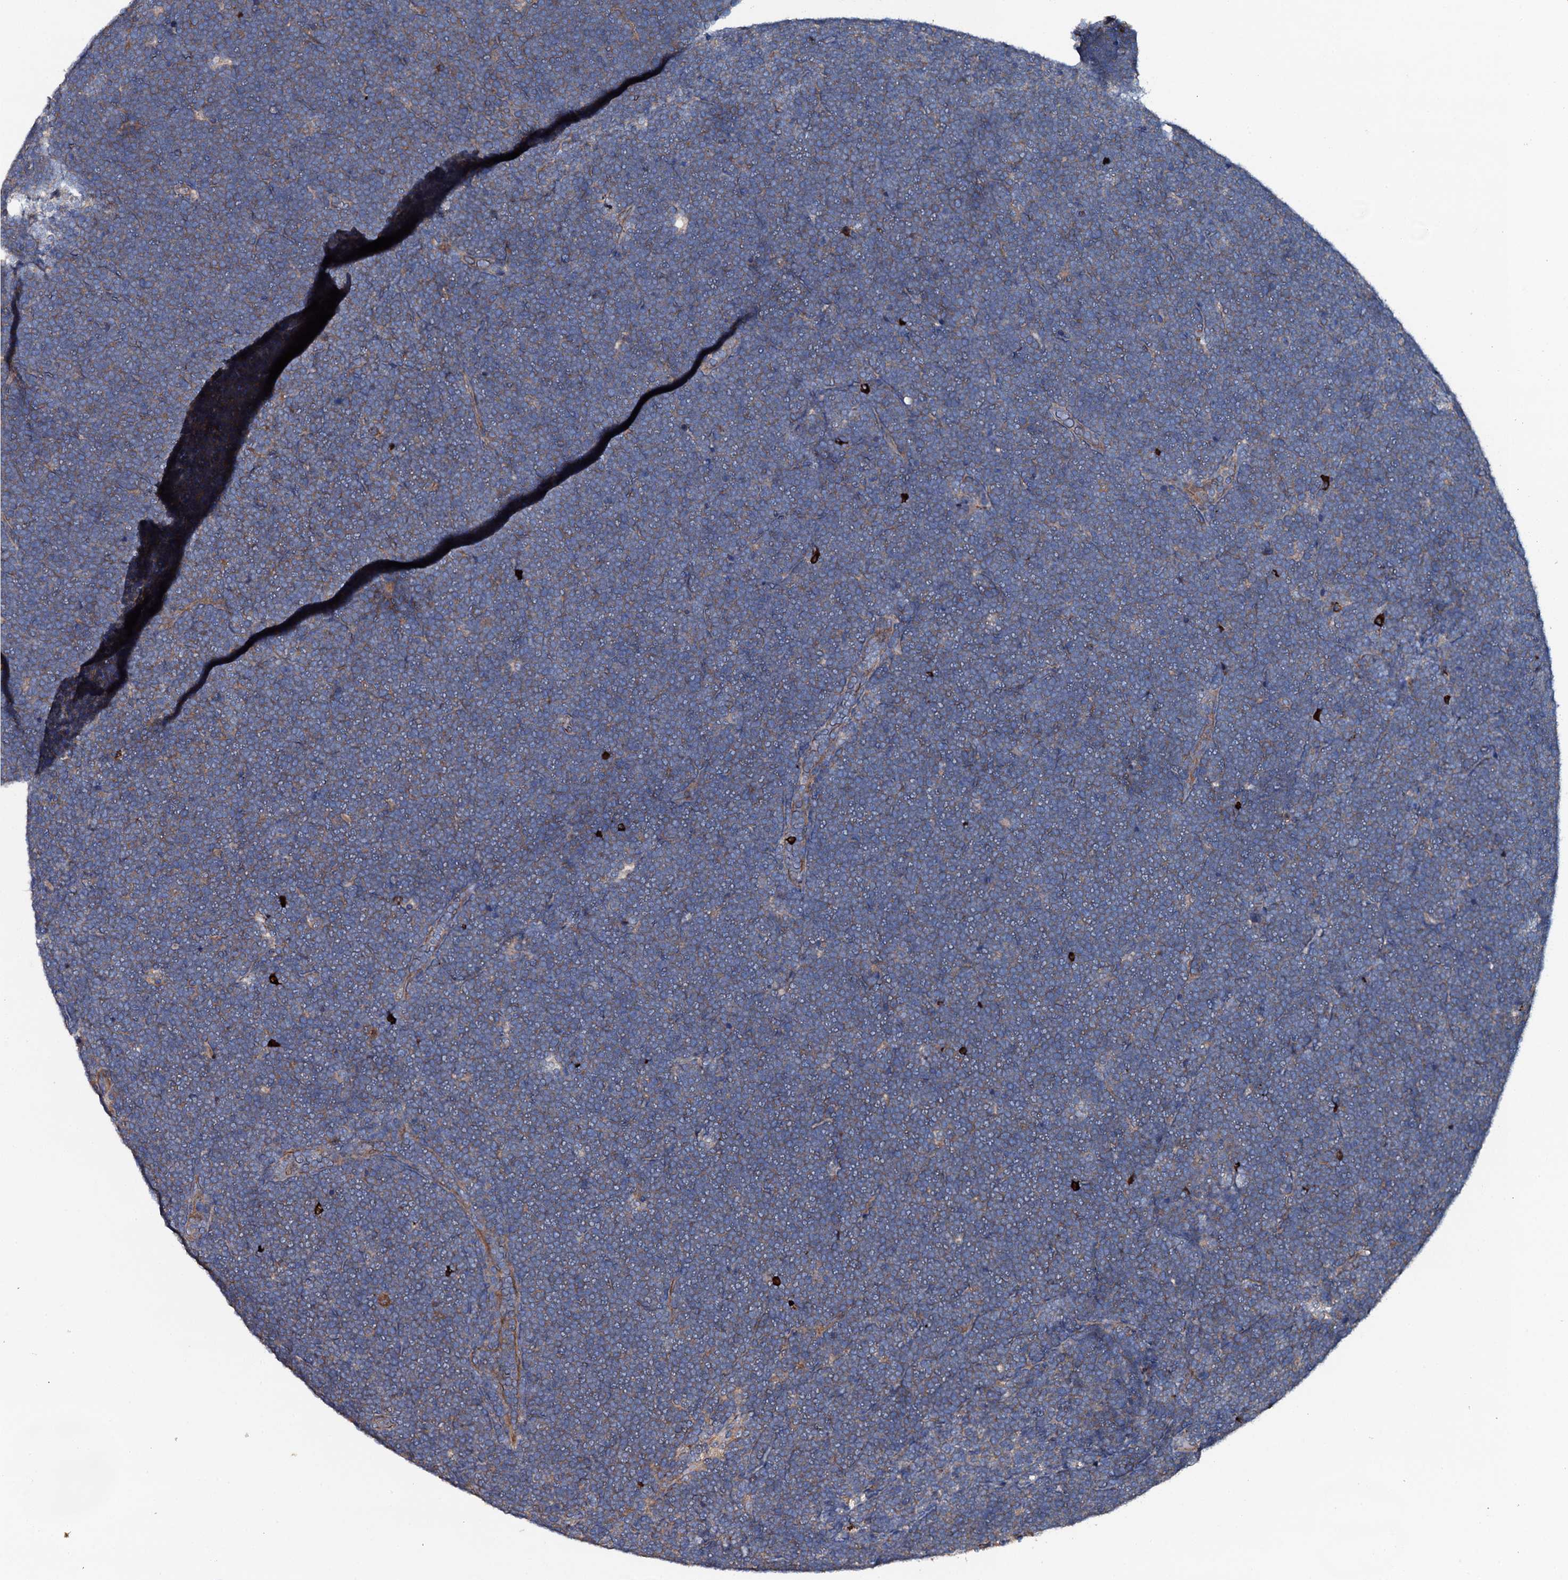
{"staining": {"intensity": "weak", "quantity": "25%-75%", "location": "cytoplasmic/membranous"}, "tissue": "lymphoma", "cell_type": "Tumor cells", "image_type": "cancer", "snomed": [{"axis": "morphology", "description": "Malignant lymphoma, non-Hodgkin's type, High grade"}, {"axis": "topography", "description": "Lymph node"}], "caption": "Lymphoma stained with immunohistochemistry displays weak cytoplasmic/membranous positivity in approximately 25%-75% of tumor cells.", "gene": "NEK1", "patient": {"sex": "male", "age": 13}}